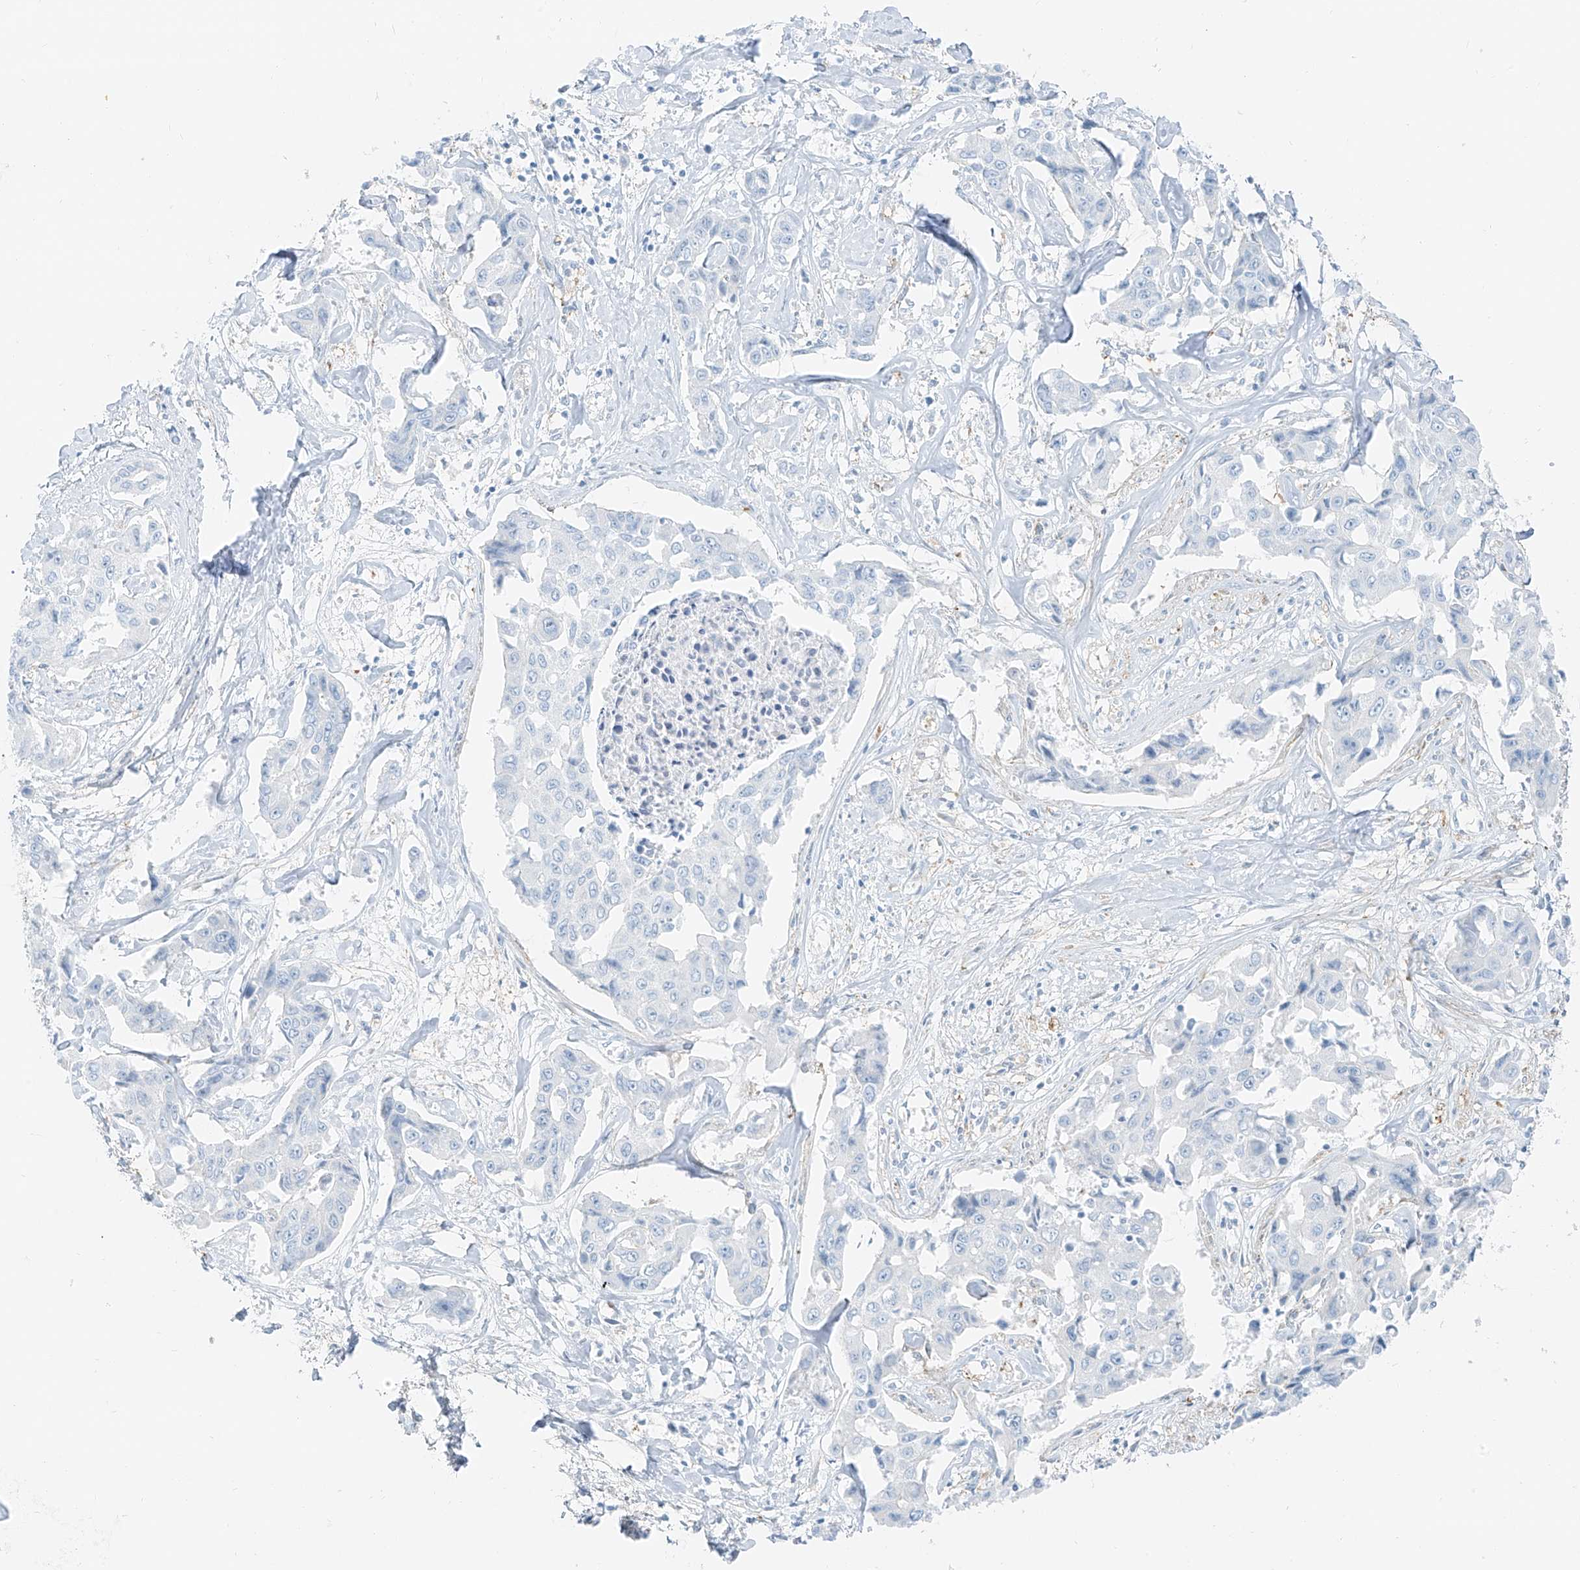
{"staining": {"intensity": "negative", "quantity": "none", "location": "none"}, "tissue": "liver cancer", "cell_type": "Tumor cells", "image_type": "cancer", "snomed": [{"axis": "morphology", "description": "Cholangiocarcinoma"}, {"axis": "topography", "description": "Liver"}], "caption": "This image is of liver cancer stained with immunohistochemistry (IHC) to label a protein in brown with the nuclei are counter-stained blue. There is no expression in tumor cells.", "gene": "SMCP", "patient": {"sex": "male", "age": 59}}